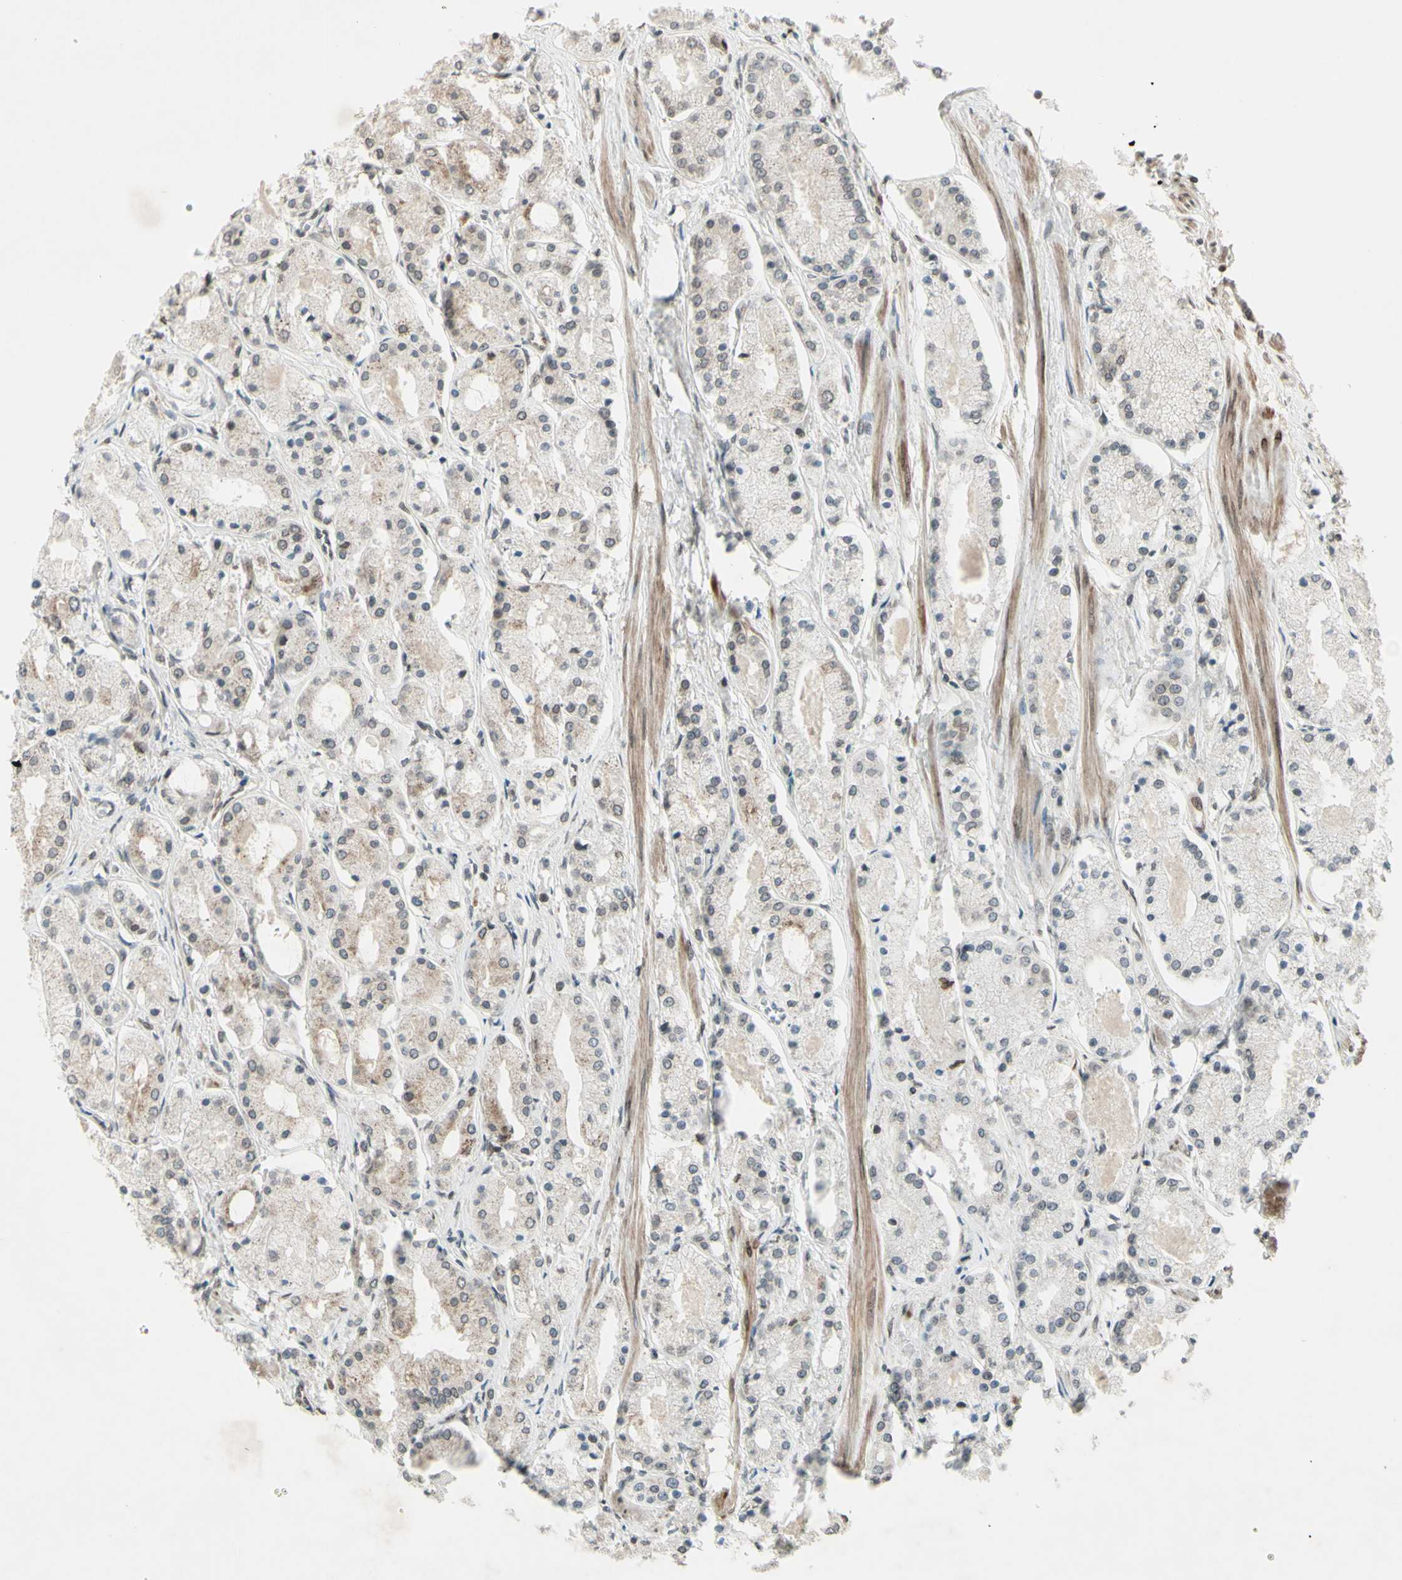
{"staining": {"intensity": "weak", "quantity": "<25%", "location": "cytoplasmic/membranous"}, "tissue": "prostate cancer", "cell_type": "Tumor cells", "image_type": "cancer", "snomed": [{"axis": "morphology", "description": "Adenocarcinoma, High grade"}, {"axis": "topography", "description": "Prostate"}], "caption": "There is no significant staining in tumor cells of prostate cancer (adenocarcinoma (high-grade)).", "gene": "MLF2", "patient": {"sex": "male", "age": 66}}